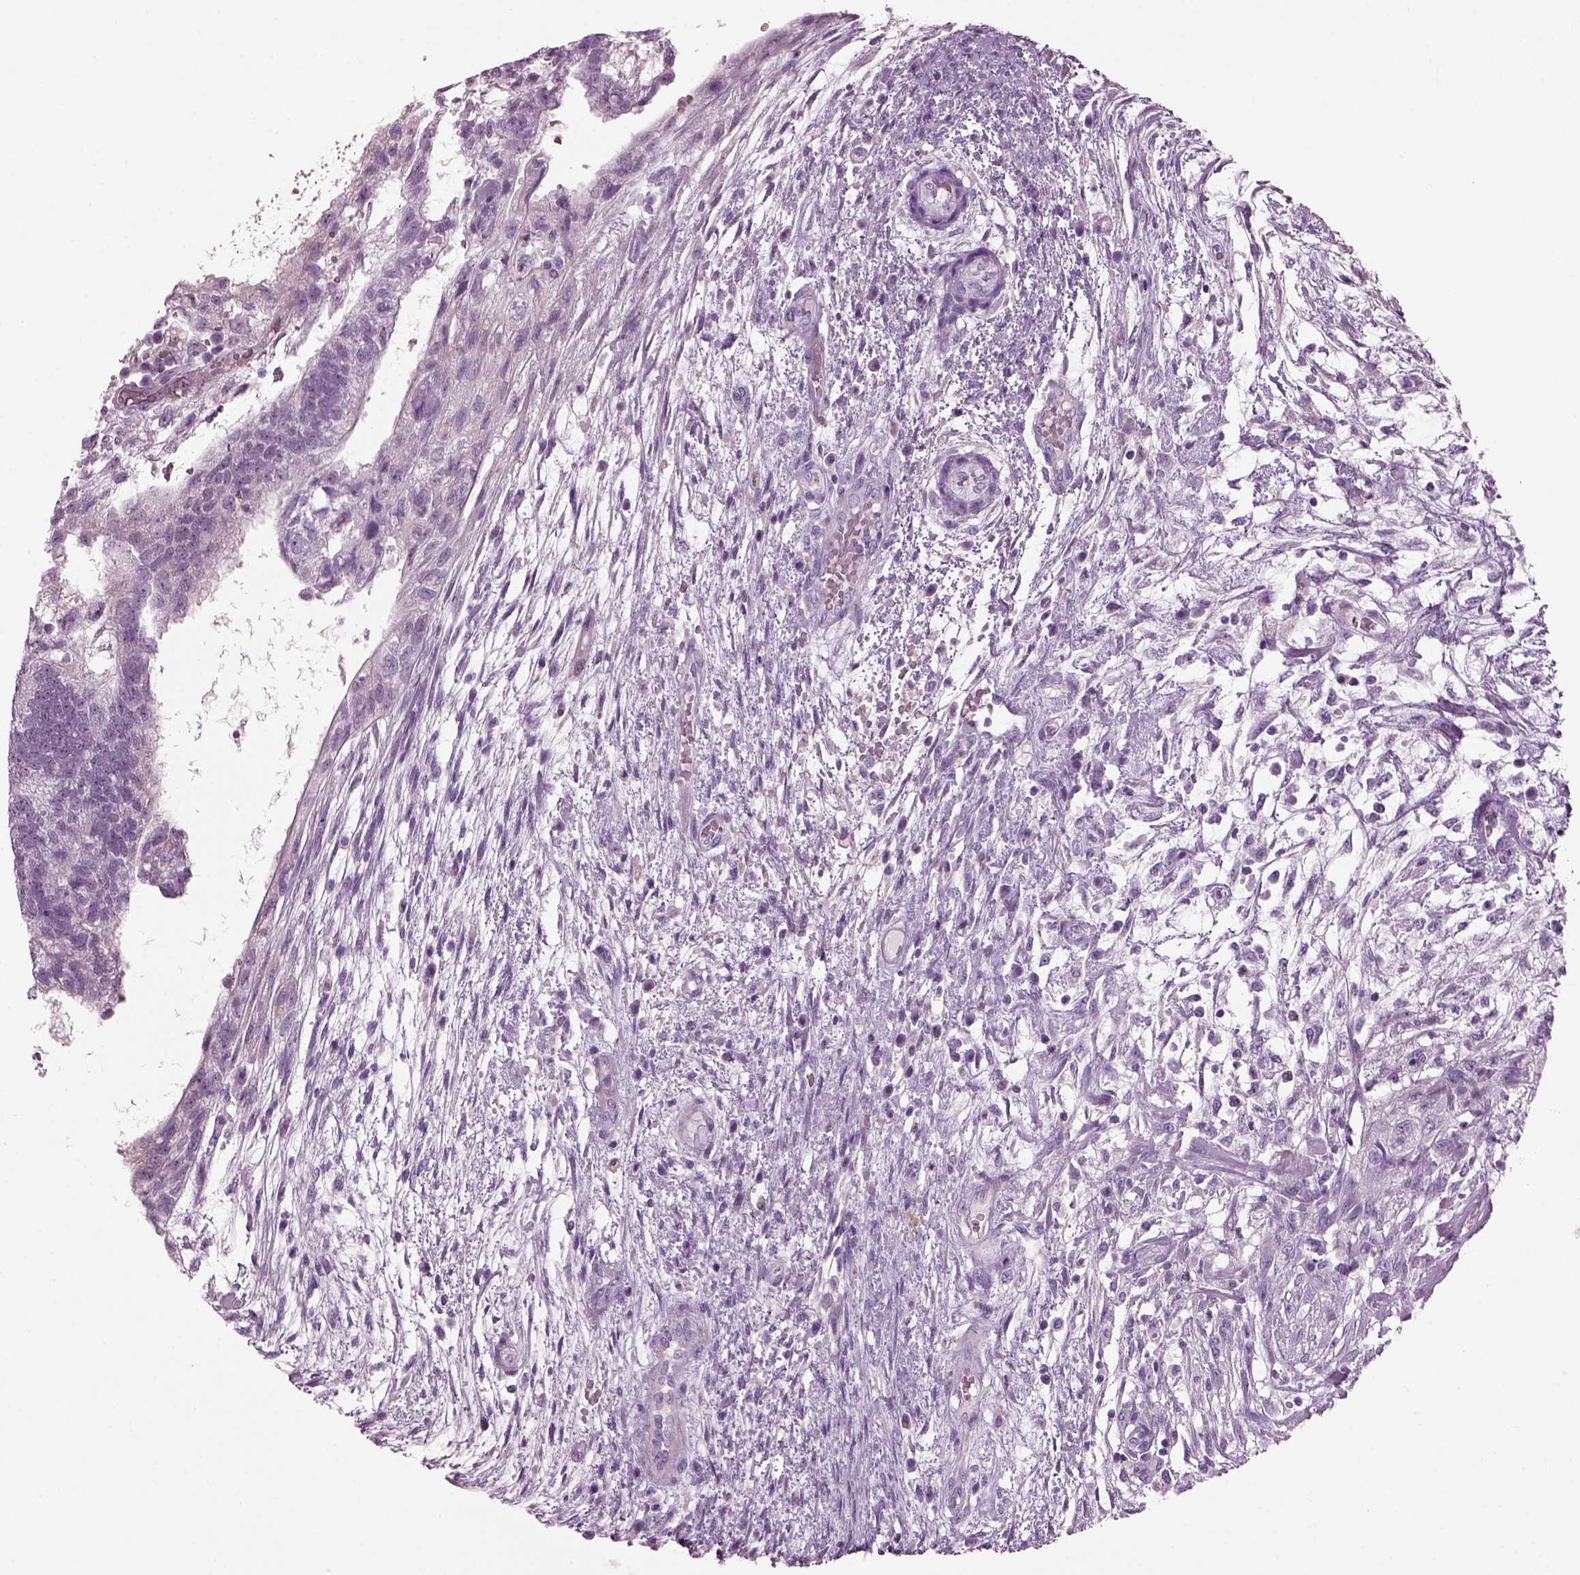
{"staining": {"intensity": "negative", "quantity": "none", "location": "none"}, "tissue": "testis cancer", "cell_type": "Tumor cells", "image_type": "cancer", "snomed": [{"axis": "morphology", "description": "Normal tissue, NOS"}, {"axis": "morphology", "description": "Carcinoma, Embryonal, NOS"}, {"axis": "topography", "description": "Testis"}, {"axis": "topography", "description": "Epididymis"}], "caption": "A histopathology image of testis cancer (embryonal carcinoma) stained for a protein shows no brown staining in tumor cells.", "gene": "KRTAP3-2", "patient": {"sex": "male", "age": 32}}